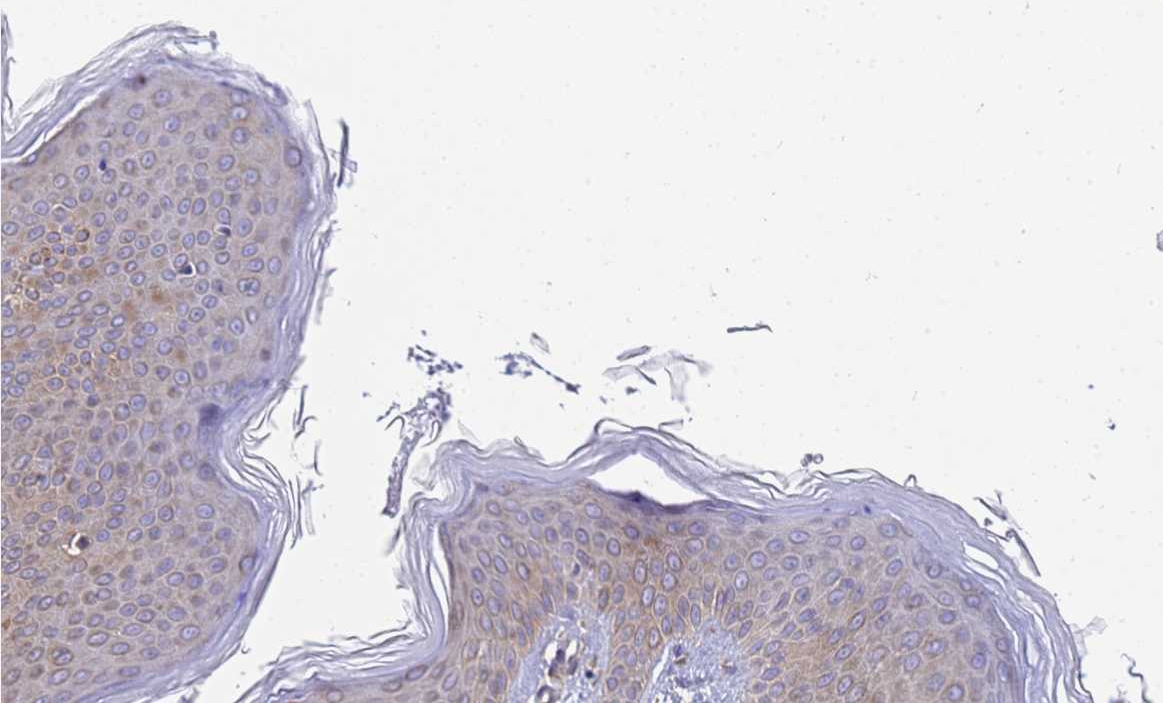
{"staining": {"intensity": "weak", "quantity": ">75%", "location": "cytoplasmic/membranous"}, "tissue": "skin", "cell_type": "Fibroblasts", "image_type": "normal", "snomed": [{"axis": "morphology", "description": "Normal tissue, NOS"}, {"axis": "topography", "description": "Skin"}], "caption": "The immunohistochemical stain shows weak cytoplasmic/membranous expression in fibroblasts of unremarkable skin.", "gene": "NARS1", "patient": {"sex": "male", "age": 36}}